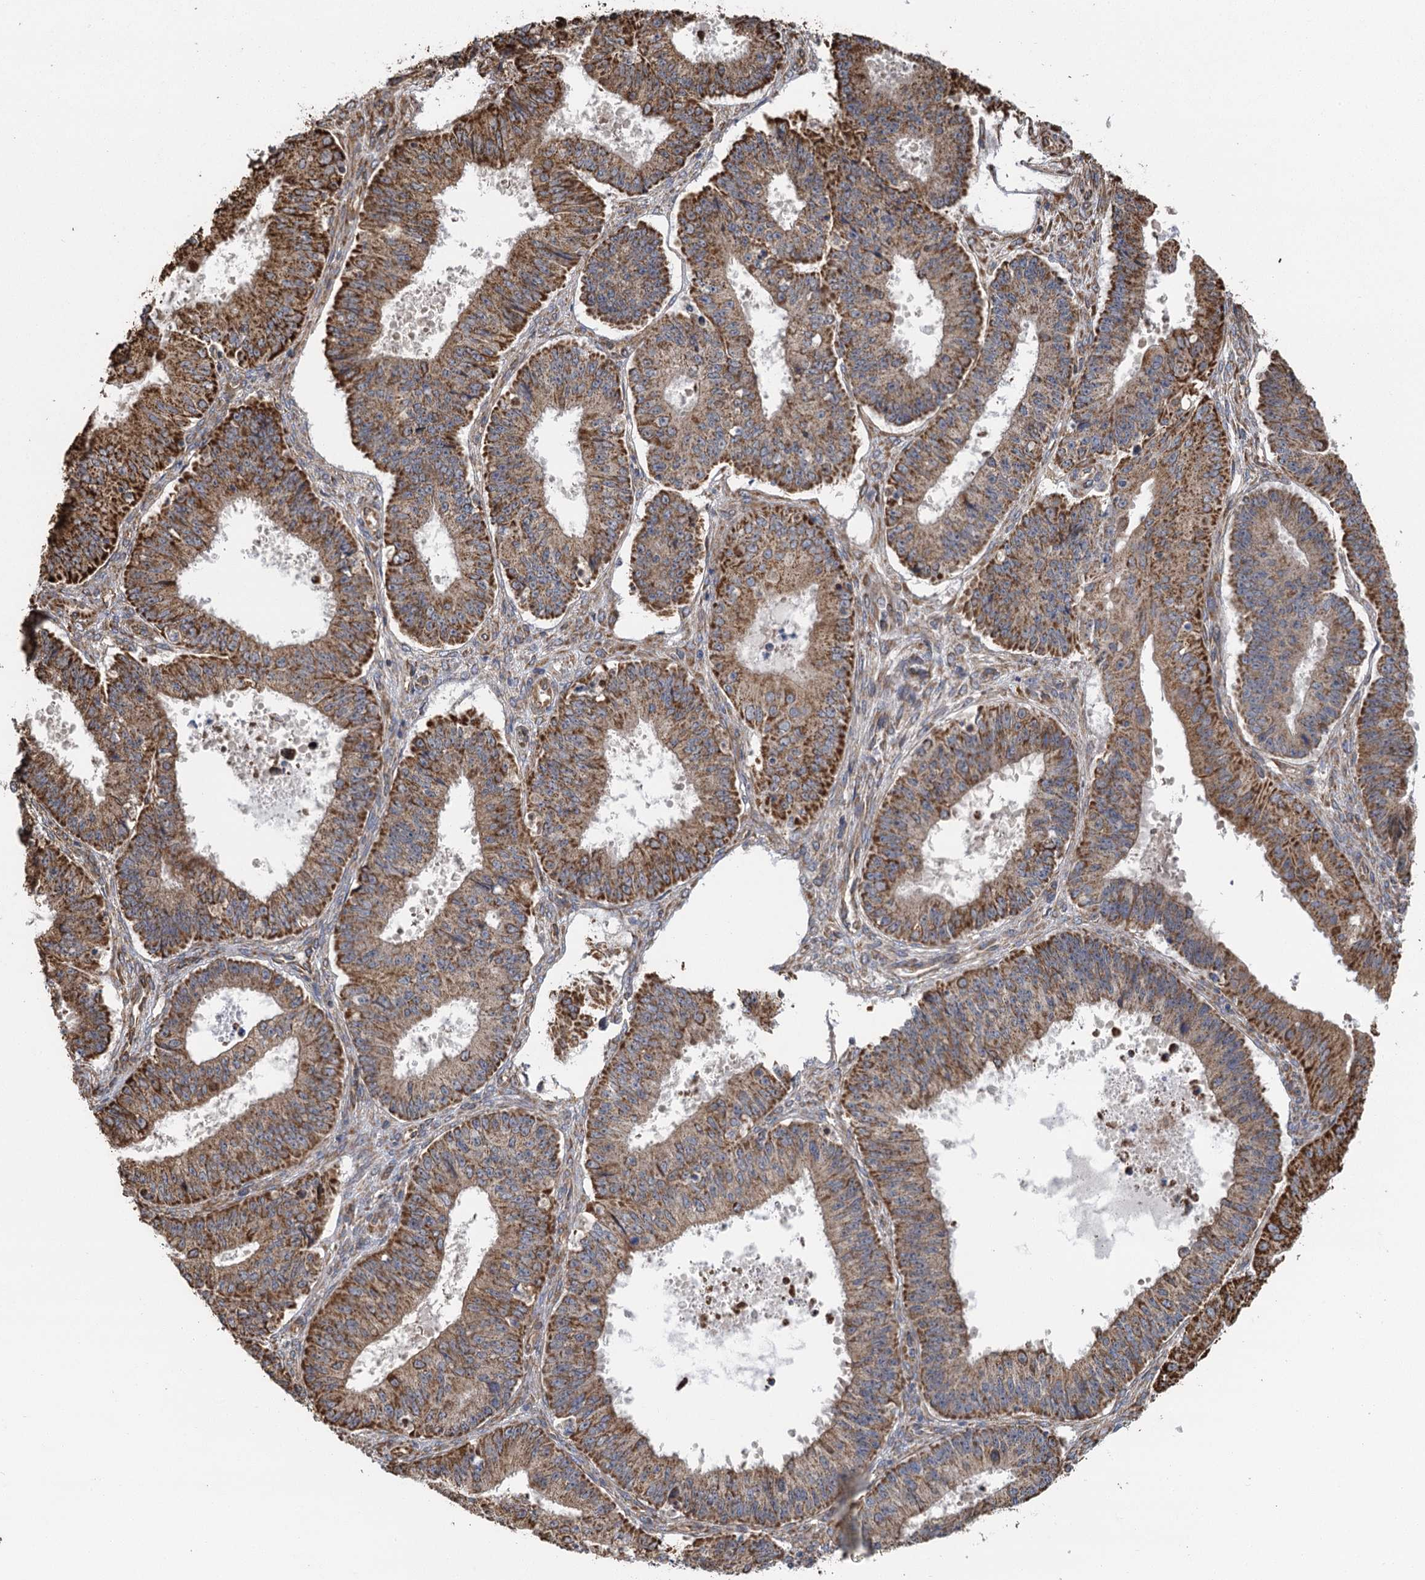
{"staining": {"intensity": "moderate", "quantity": ">75%", "location": "cytoplasmic/membranous"}, "tissue": "ovarian cancer", "cell_type": "Tumor cells", "image_type": "cancer", "snomed": [{"axis": "morphology", "description": "Carcinoma, endometroid"}, {"axis": "topography", "description": "Appendix"}, {"axis": "topography", "description": "Ovary"}], "caption": "Immunohistochemistry of human endometroid carcinoma (ovarian) reveals medium levels of moderate cytoplasmic/membranous staining in approximately >75% of tumor cells. (DAB (3,3'-diaminobenzidine) IHC with brightfield microscopy, high magnification).", "gene": "IL11RA", "patient": {"sex": "female", "age": 42}}